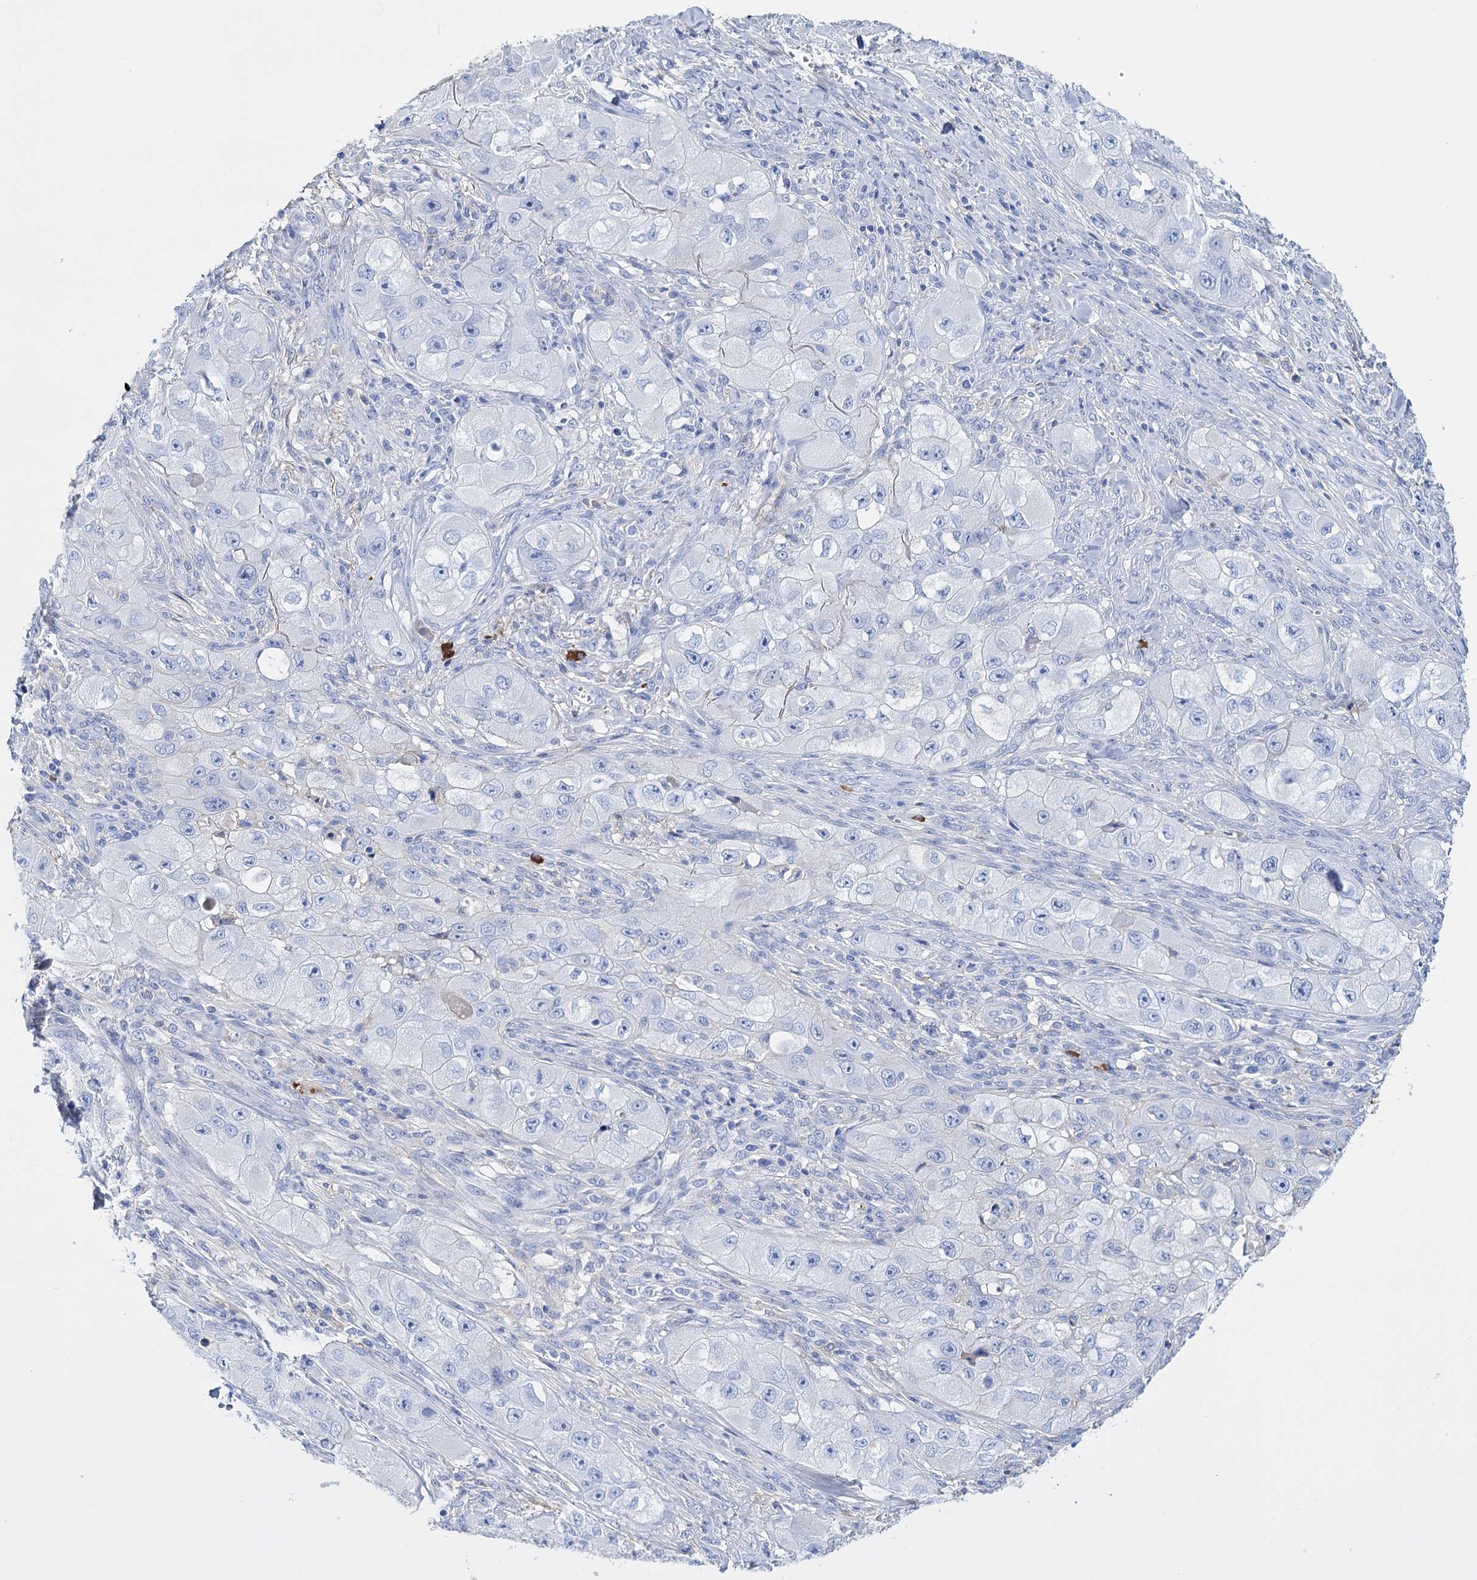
{"staining": {"intensity": "negative", "quantity": "none", "location": "none"}, "tissue": "skin cancer", "cell_type": "Tumor cells", "image_type": "cancer", "snomed": [{"axis": "morphology", "description": "Squamous cell carcinoma, NOS"}, {"axis": "topography", "description": "Skin"}, {"axis": "topography", "description": "Subcutis"}], "caption": "Immunohistochemistry (IHC) micrograph of neoplastic tissue: human skin cancer stained with DAB (3,3'-diaminobenzidine) demonstrates no significant protein positivity in tumor cells. (DAB IHC, high magnification).", "gene": "FBXW12", "patient": {"sex": "male", "age": 73}}